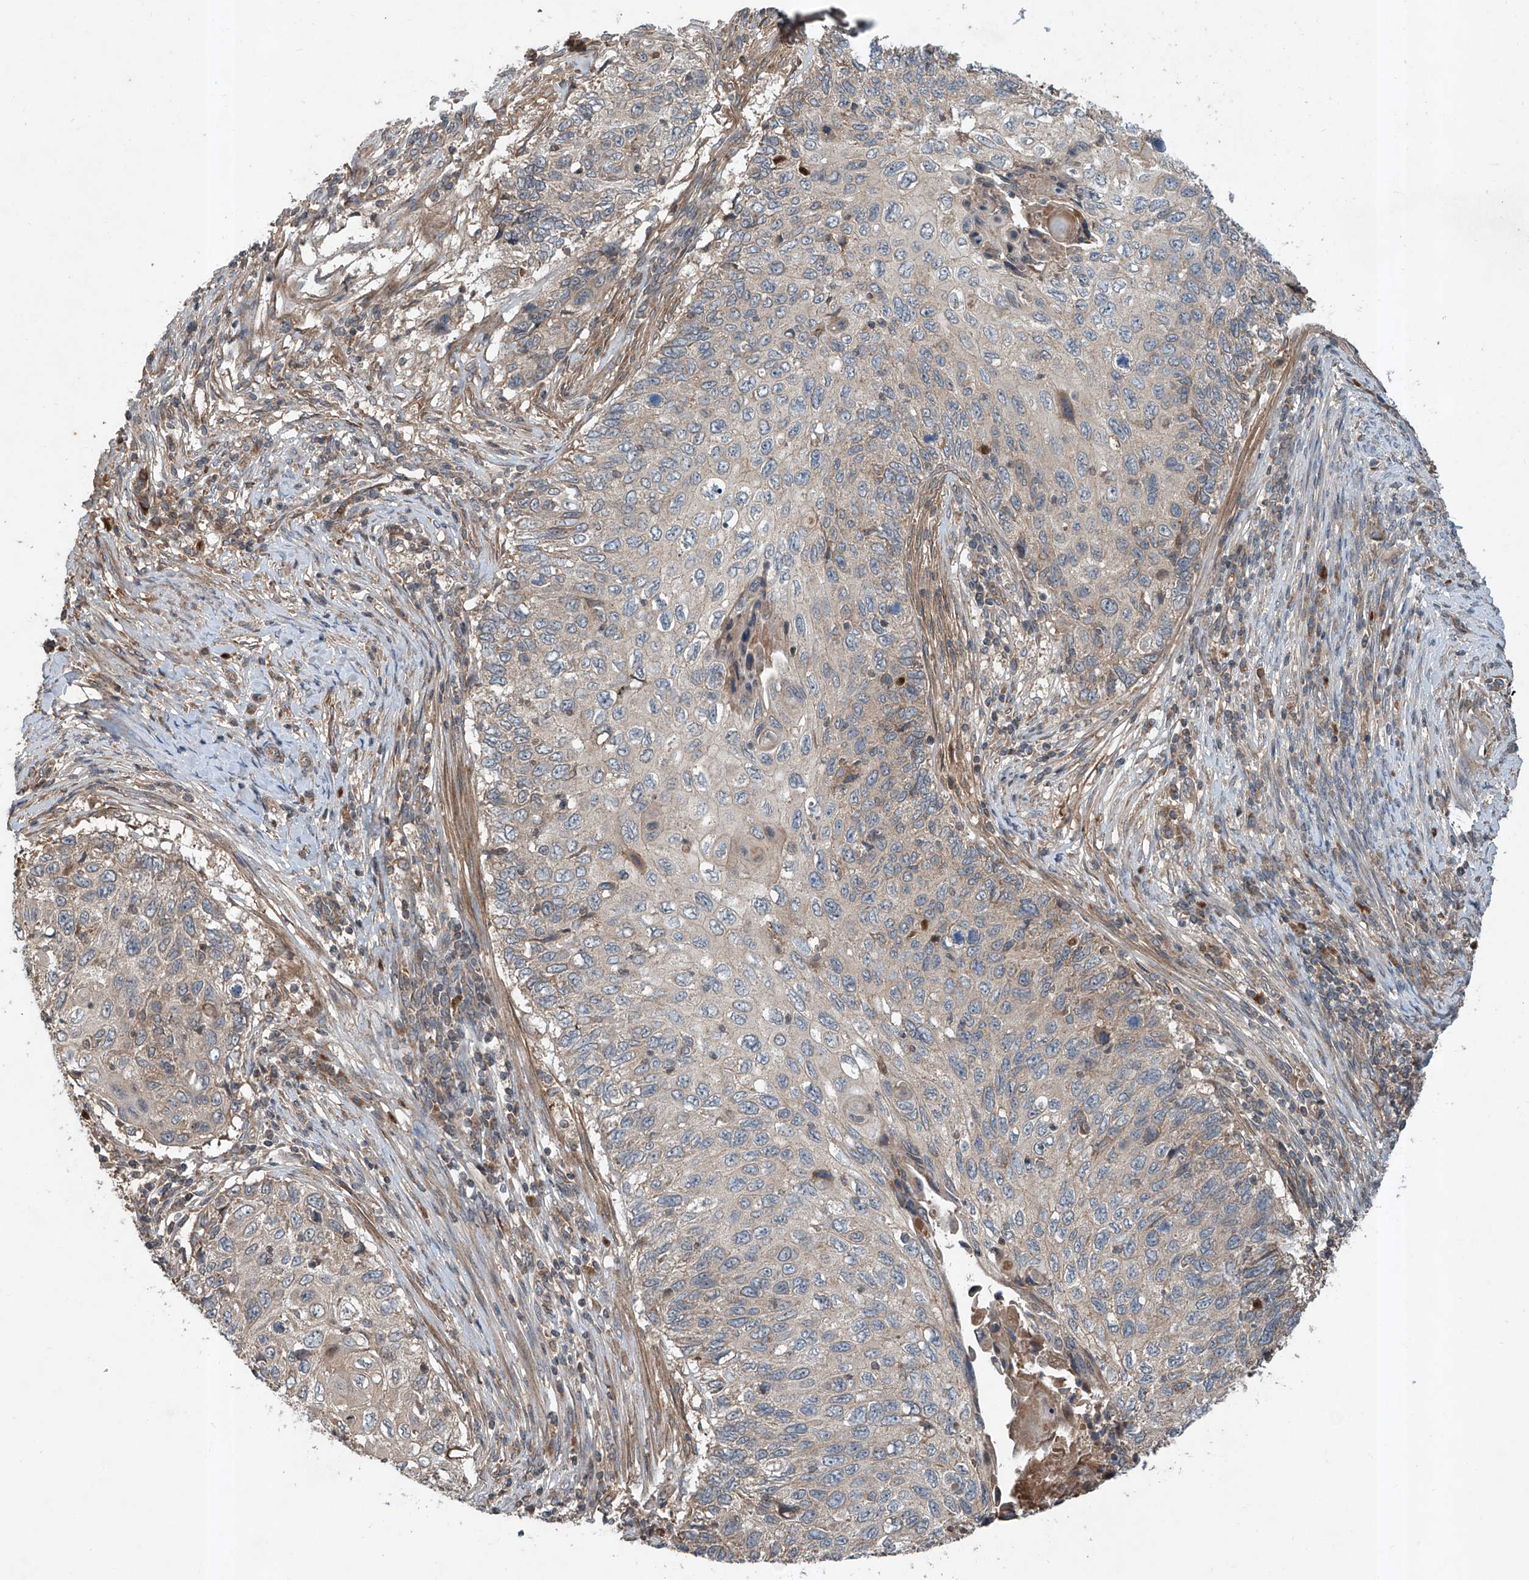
{"staining": {"intensity": "weak", "quantity": "<25%", "location": "cytoplasmic/membranous"}, "tissue": "cervical cancer", "cell_type": "Tumor cells", "image_type": "cancer", "snomed": [{"axis": "morphology", "description": "Squamous cell carcinoma, NOS"}, {"axis": "topography", "description": "Cervix"}], "caption": "Tumor cells show no significant protein expression in cervical cancer (squamous cell carcinoma).", "gene": "ADAM23", "patient": {"sex": "female", "age": 70}}